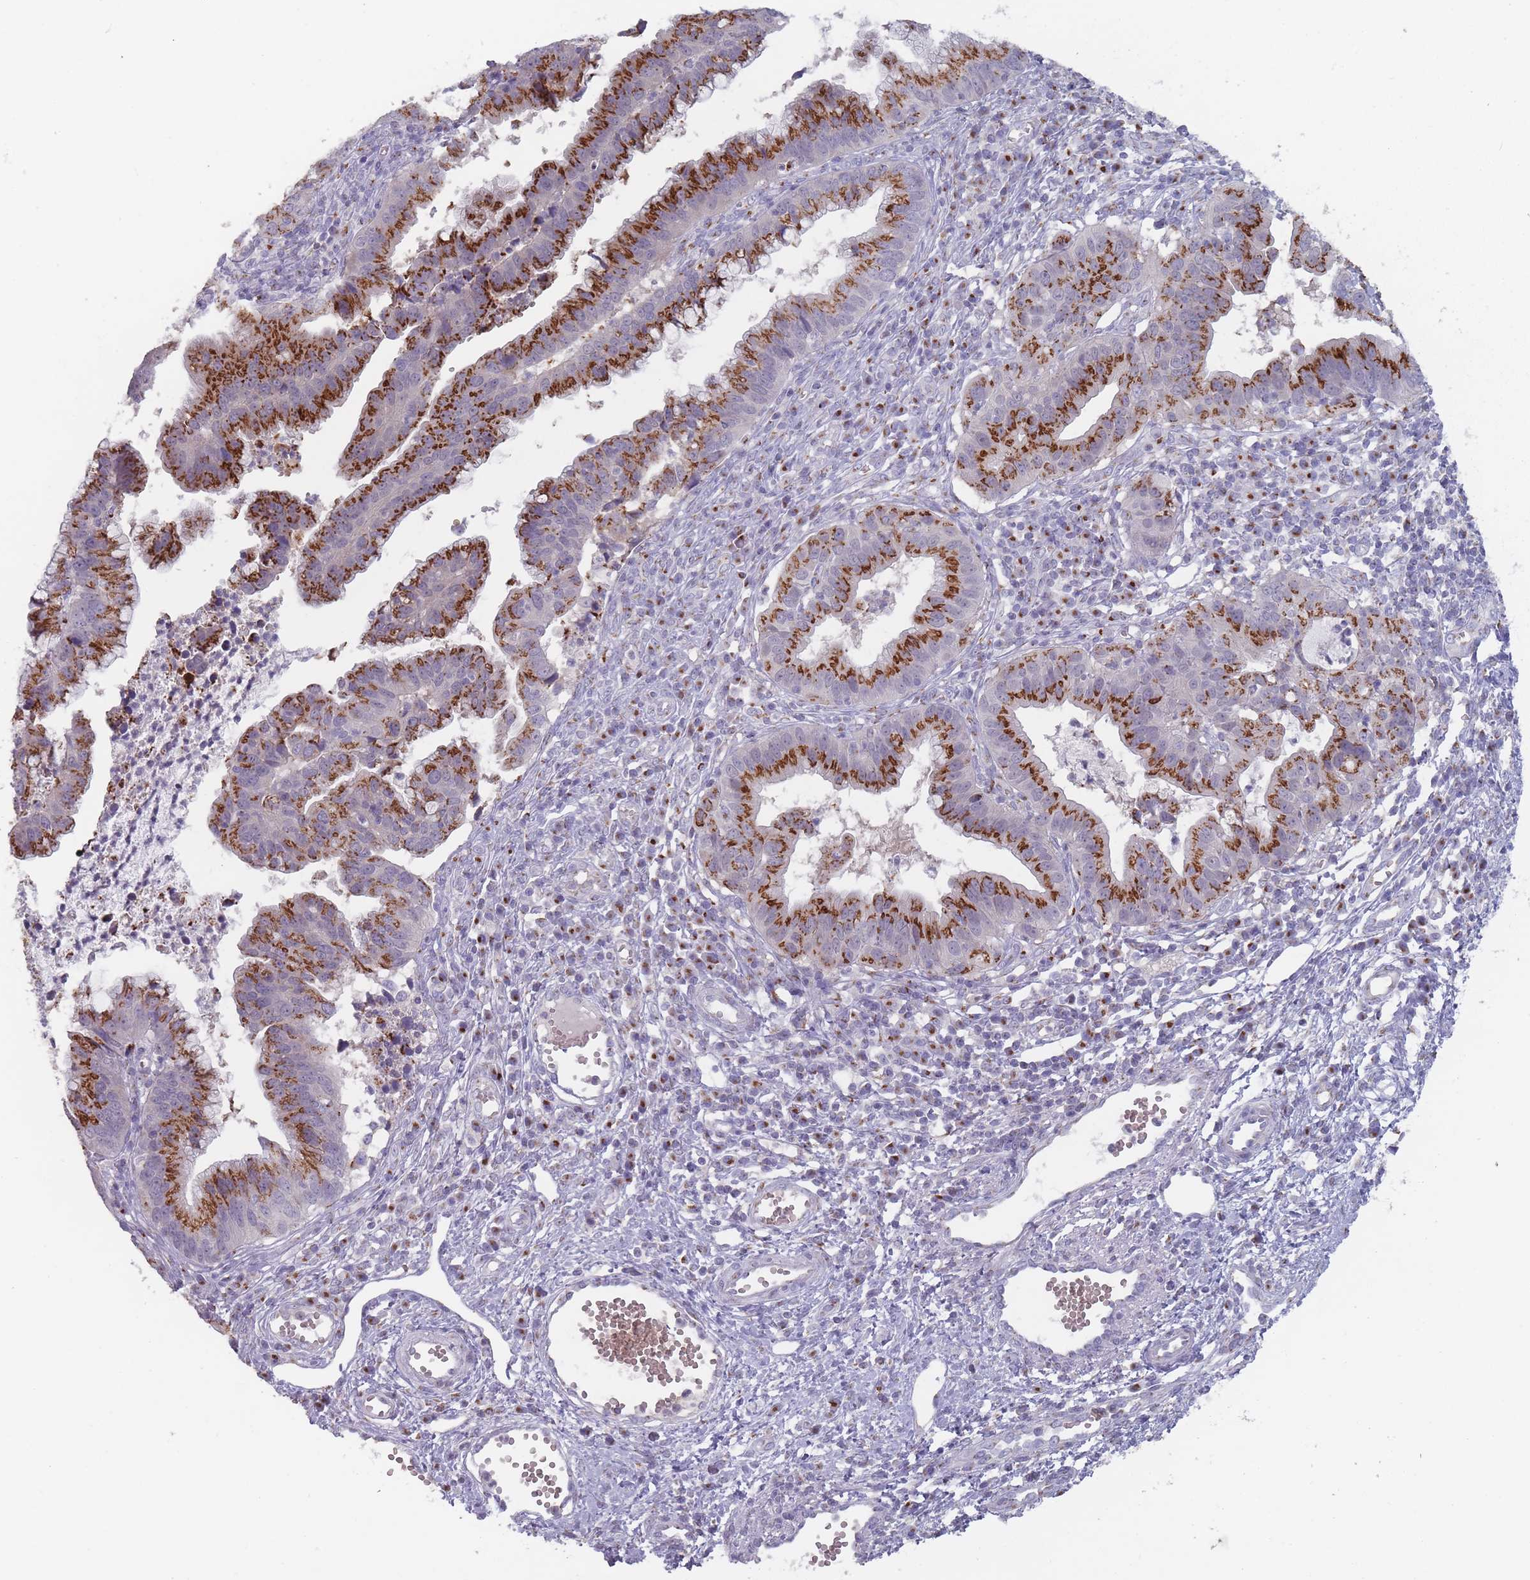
{"staining": {"intensity": "strong", "quantity": ">75%", "location": "cytoplasmic/membranous"}, "tissue": "cervical cancer", "cell_type": "Tumor cells", "image_type": "cancer", "snomed": [{"axis": "morphology", "description": "Adenocarcinoma, NOS"}, {"axis": "topography", "description": "Cervix"}], "caption": "Immunohistochemistry staining of cervical cancer (adenocarcinoma), which reveals high levels of strong cytoplasmic/membranous staining in approximately >75% of tumor cells indicating strong cytoplasmic/membranous protein positivity. The staining was performed using DAB (brown) for protein detection and nuclei were counterstained in hematoxylin (blue).", "gene": "MAN1B1", "patient": {"sex": "female", "age": 34}}